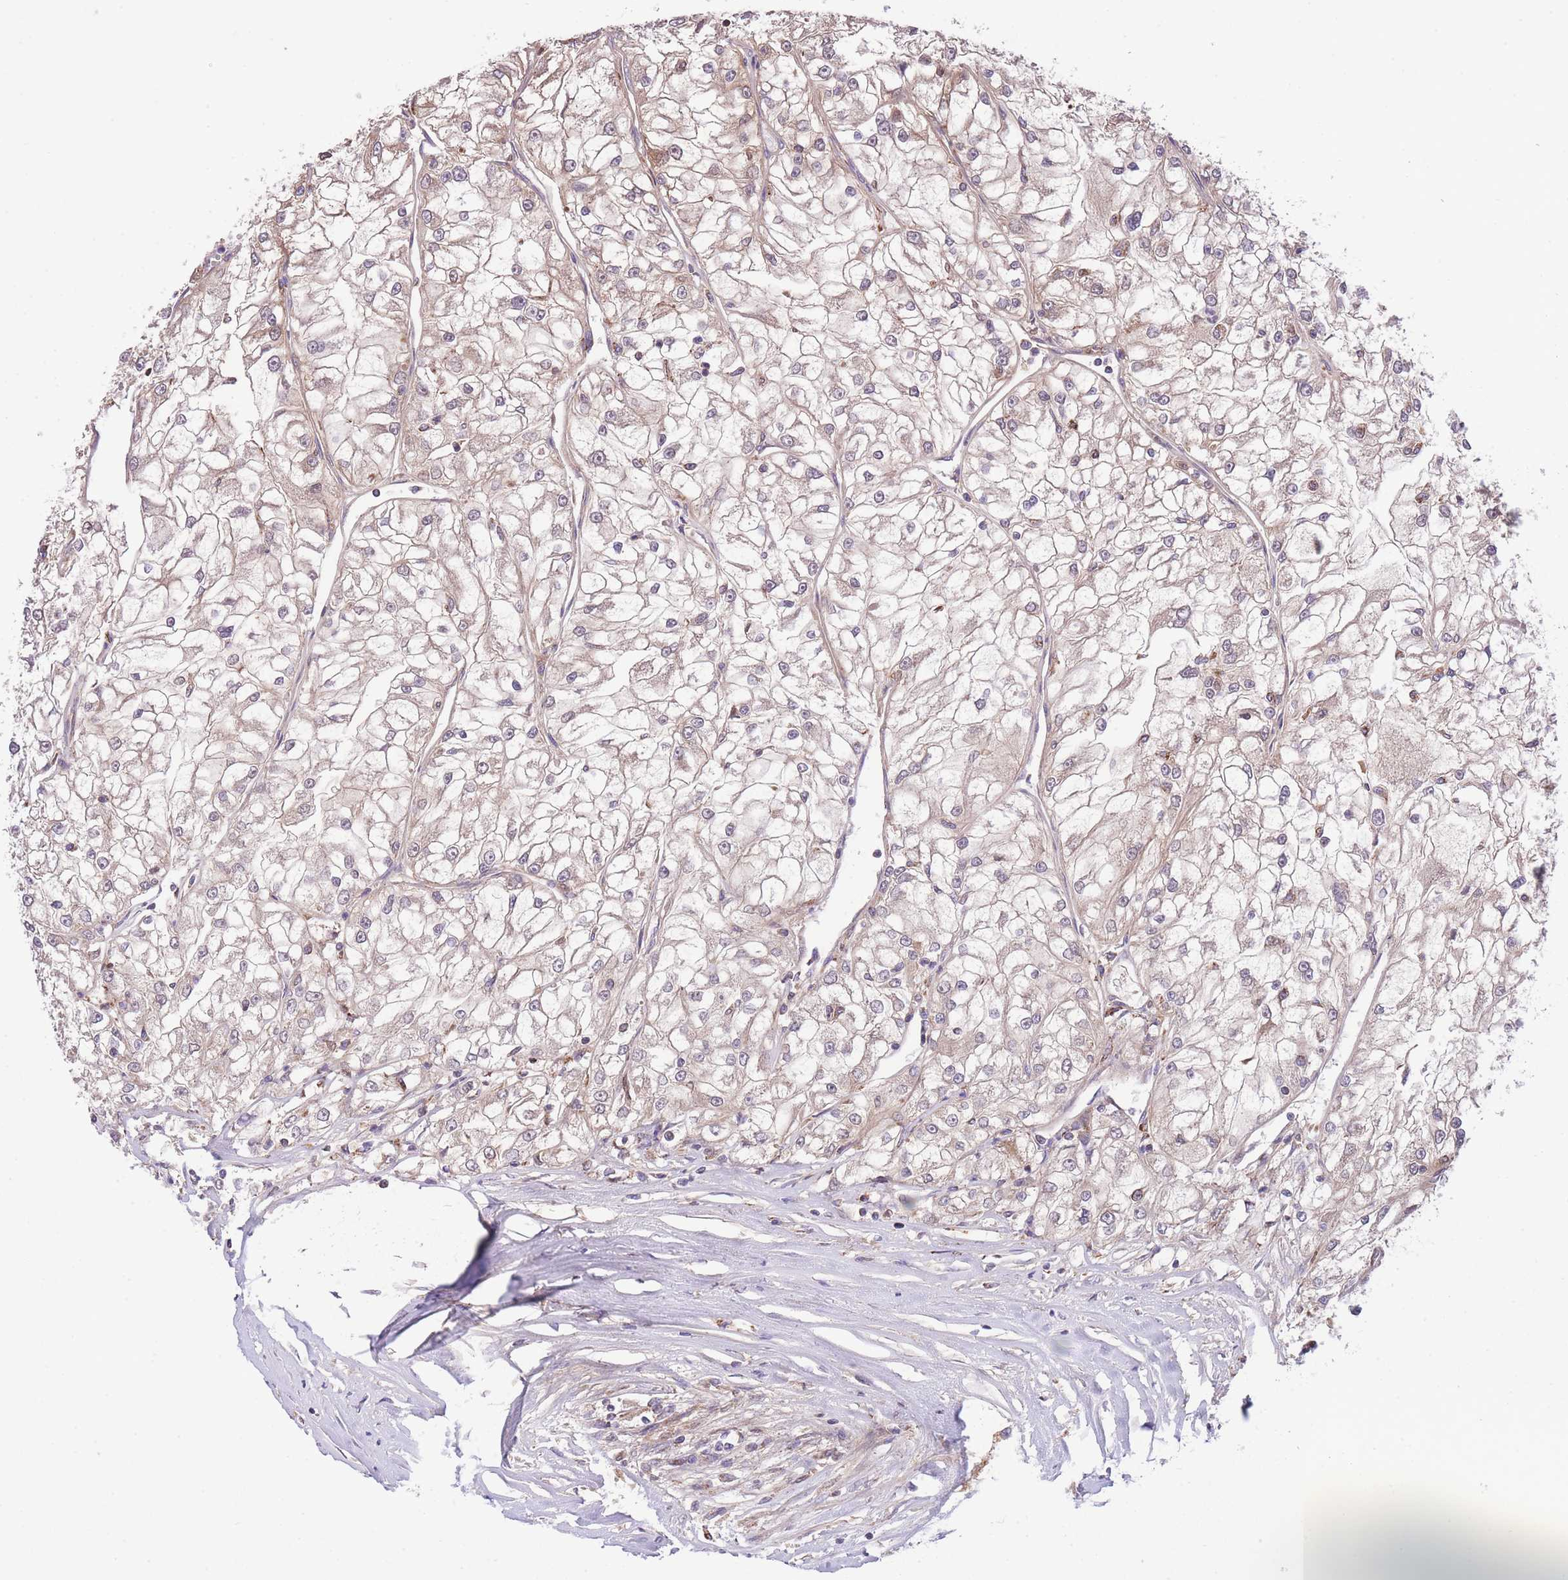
{"staining": {"intensity": "negative", "quantity": "none", "location": "none"}, "tissue": "renal cancer", "cell_type": "Tumor cells", "image_type": "cancer", "snomed": [{"axis": "morphology", "description": "Adenocarcinoma, NOS"}, {"axis": "topography", "description": "Kidney"}], "caption": "DAB (3,3'-diaminobenzidine) immunohistochemical staining of renal cancer exhibits no significant positivity in tumor cells.", "gene": "ST3GAL3", "patient": {"sex": "female", "age": 72}}